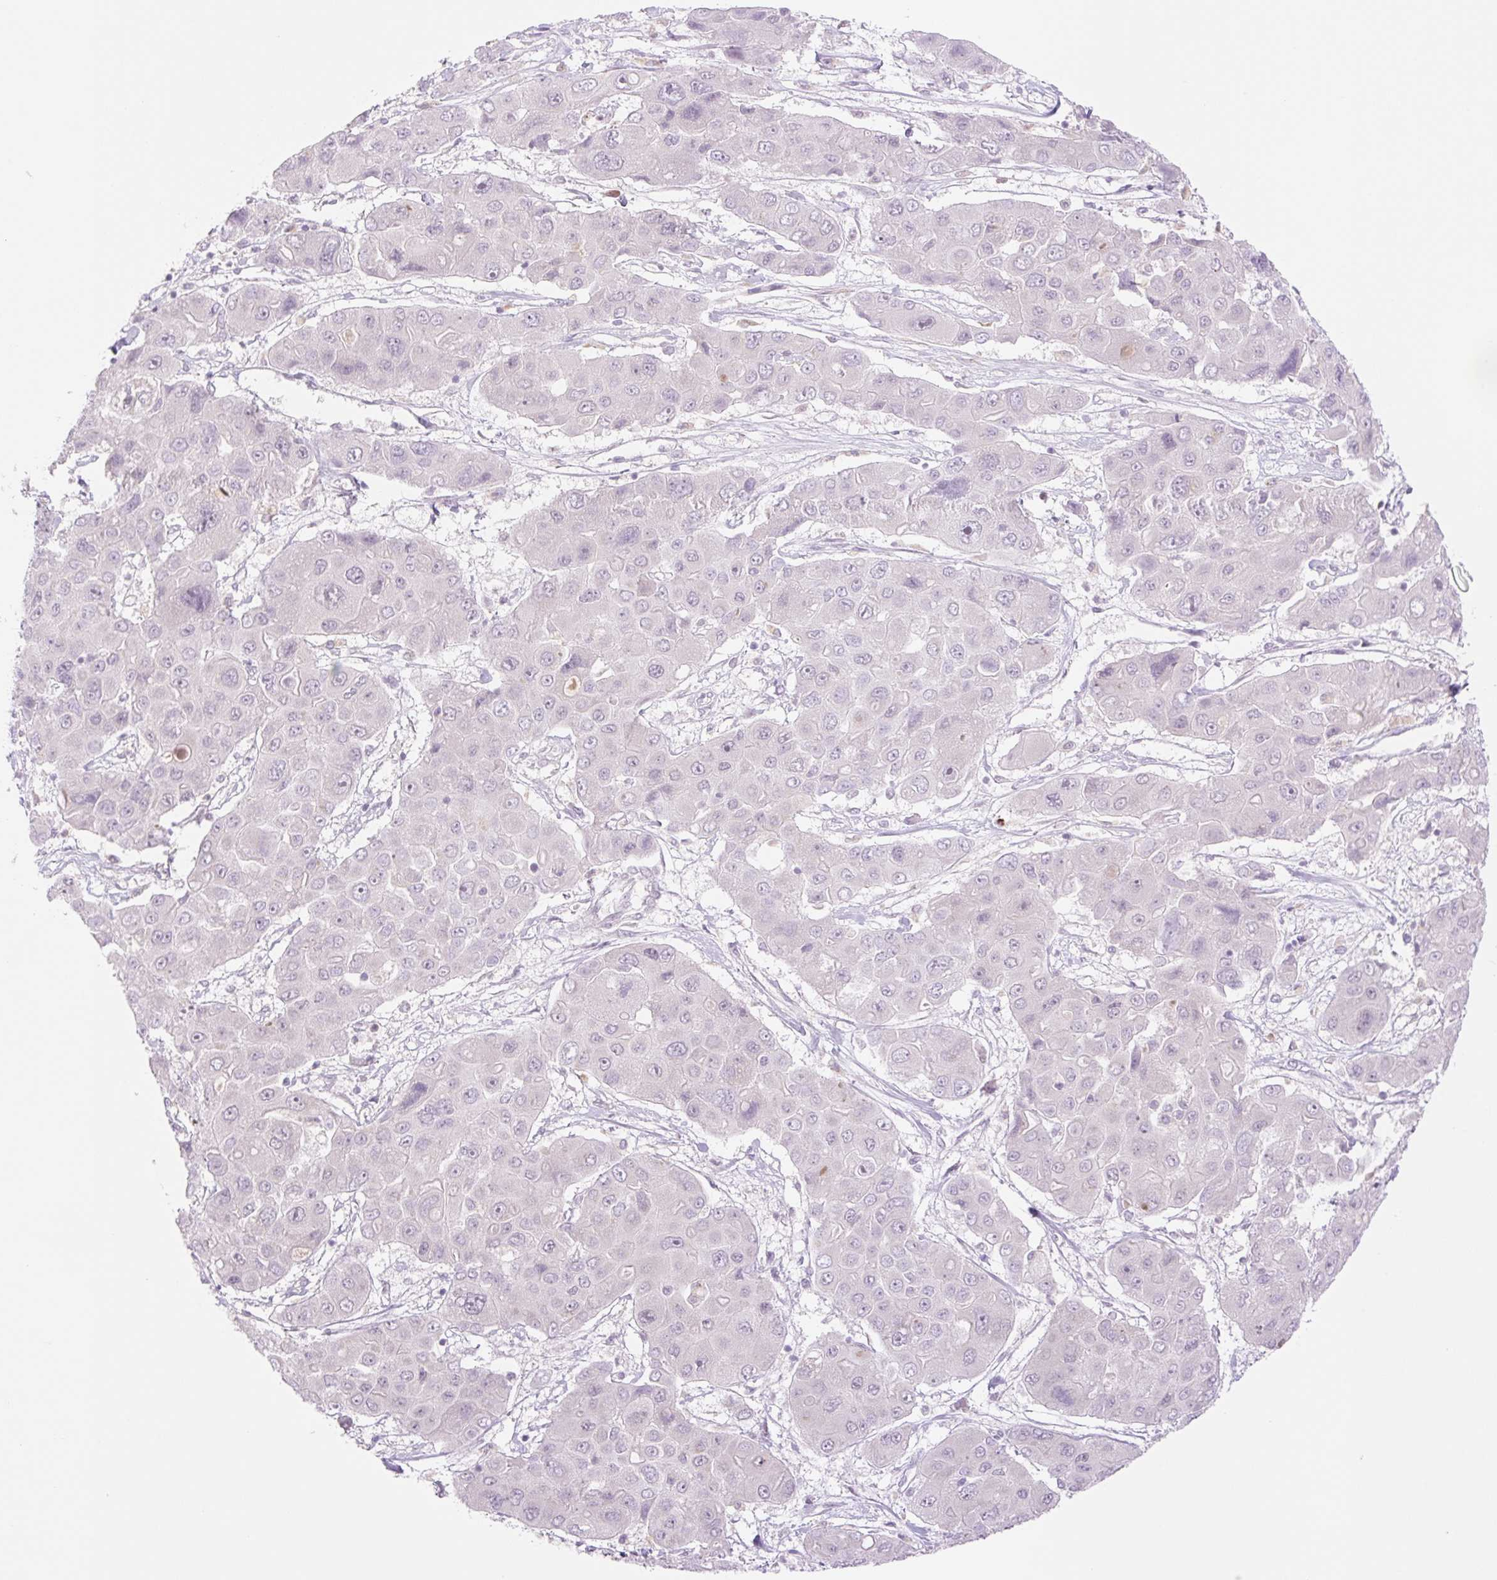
{"staining": {"intensity": "negative", "quantity": "none", "location": "none"}, "tissue": "liver cancer", "cell_type": "Tumor cells", "image_type": "cancer", "snomed": [{"axis": "morphology", "description": "Cholangiocarcinoma"}, {"axis": "topography", "description": "Liver"}], "caption": "There is no significant staining in tumor cells of cholangiocarcinoma (liver).", "gene": "SPRYD4", "patient": {"sex": "male", "age": 67}}